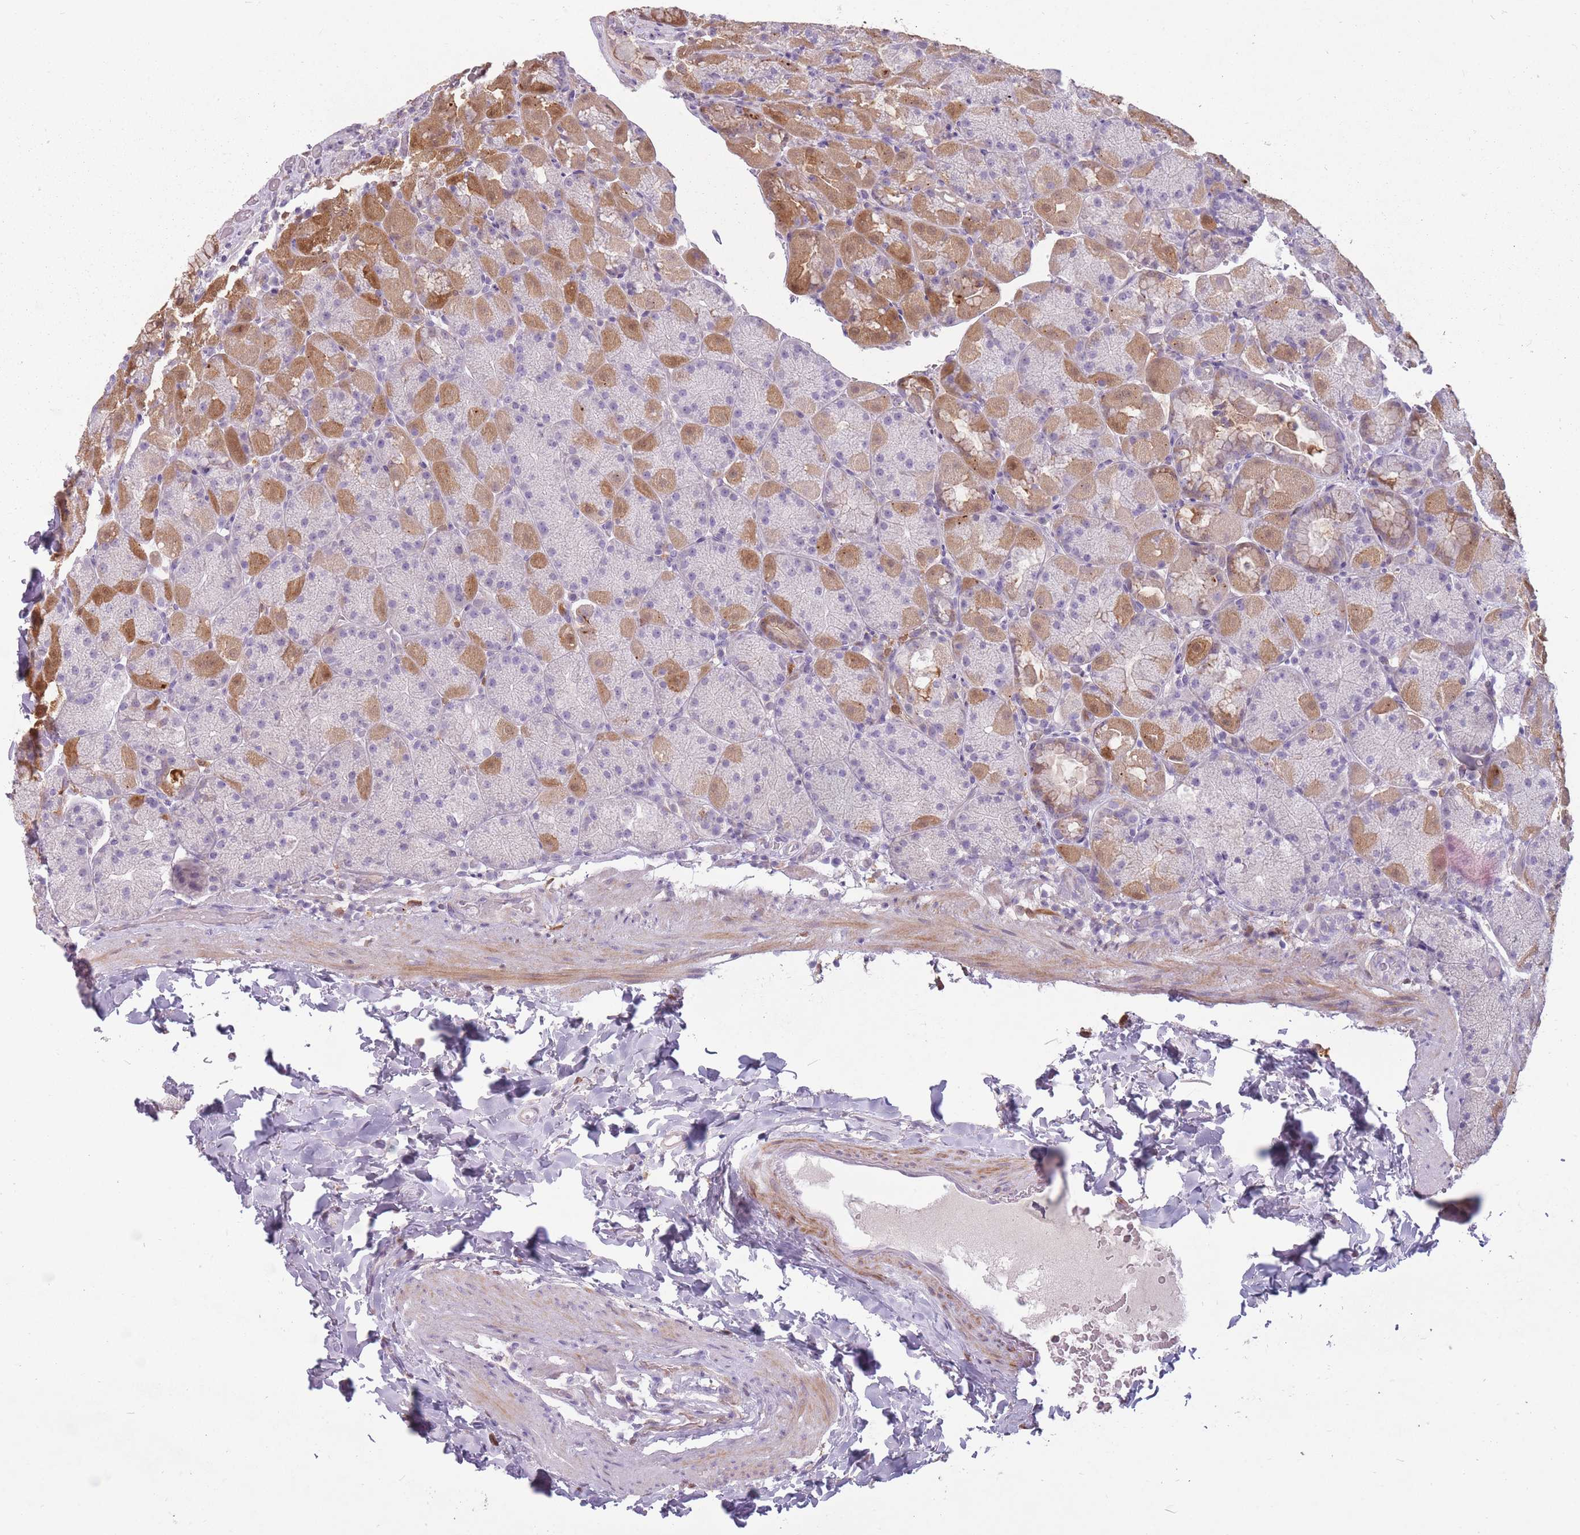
{"staining": {"intensity": "moderate", "quantity": "25%-75%", "location": "cytoplasmic/membranous,nuclear"}, "tissue": "stomach", "cell_type": "Glandular cells", "image_type": "normal", "snomed": [{"axis": "morphology", "description": "Normal tissue, NOS"}, {"axis": "topography", "description": "Stomach, upper"}, {"axis": "topography", "description": "Stomach, lower"}], "caption": "Immunohistochemistry (IHC) image of normal human stomach stained for a protein (brown), which shows medium levels of moderate cytoplasmic/membranous,nuclear expression in about 25%-75% of glandular cells.", "gene": "LGALS9B", "patient": {"sex": "male", "age": 67}}